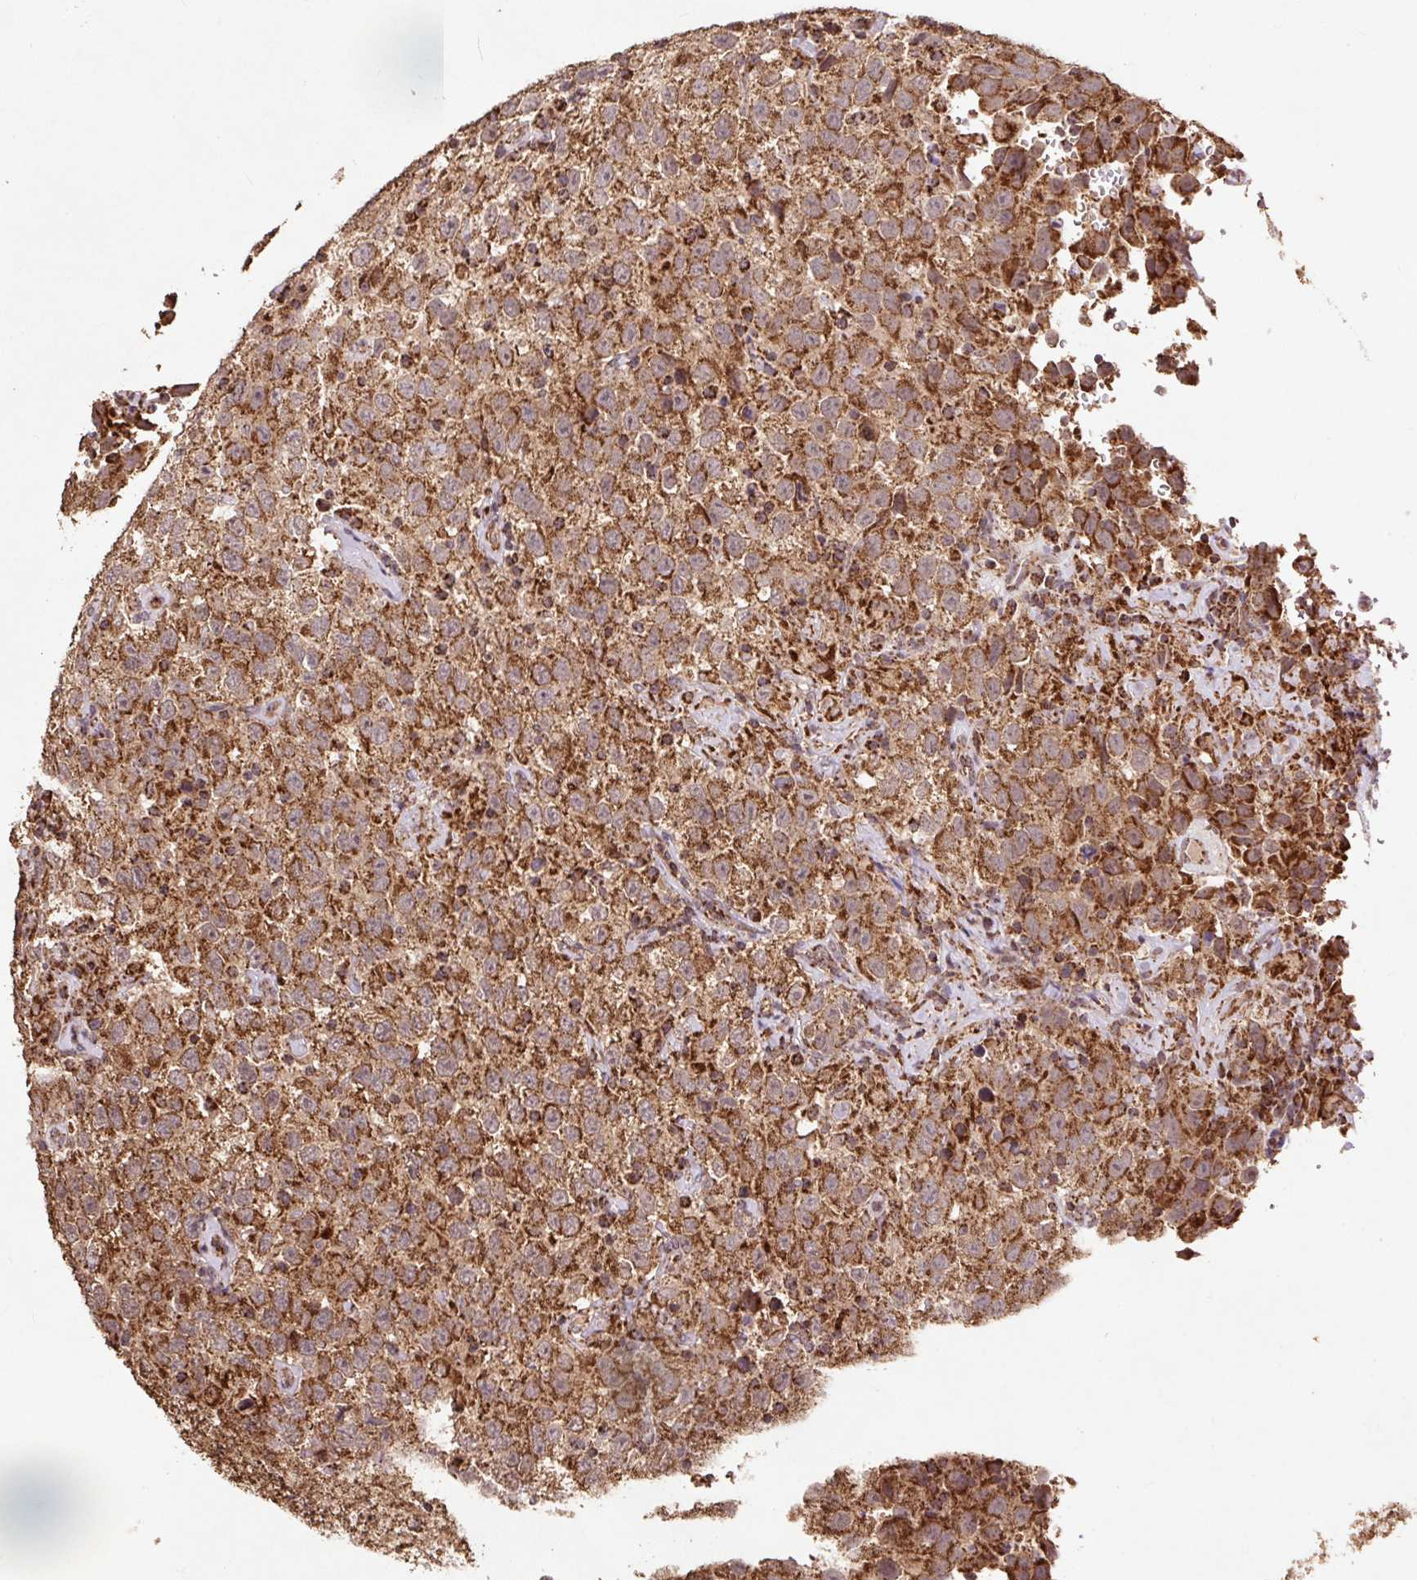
{"staining": {"intensity": "moderate", "quantity": ">75%", "location": "cytoplasmic/membranous"}, "tissue": "testis cancer", "cell_type": "Tumor cells", "image_type": "cancer", "snomed": [{"axis": "morphology", "description": "Seminoma, NOS"}, {"axis": "topography", "description": "Testis"}], "caption": "DAB (3,3'-diaminobenzidine) immunohistochemical staining of human testis cancer (seminoma) reveals moderate cytoplasmic/membranous protein staining in about >75% of tumor cells.", "gene": "ATP5F1A", "patient": {"sex": "male", "age": 41}}